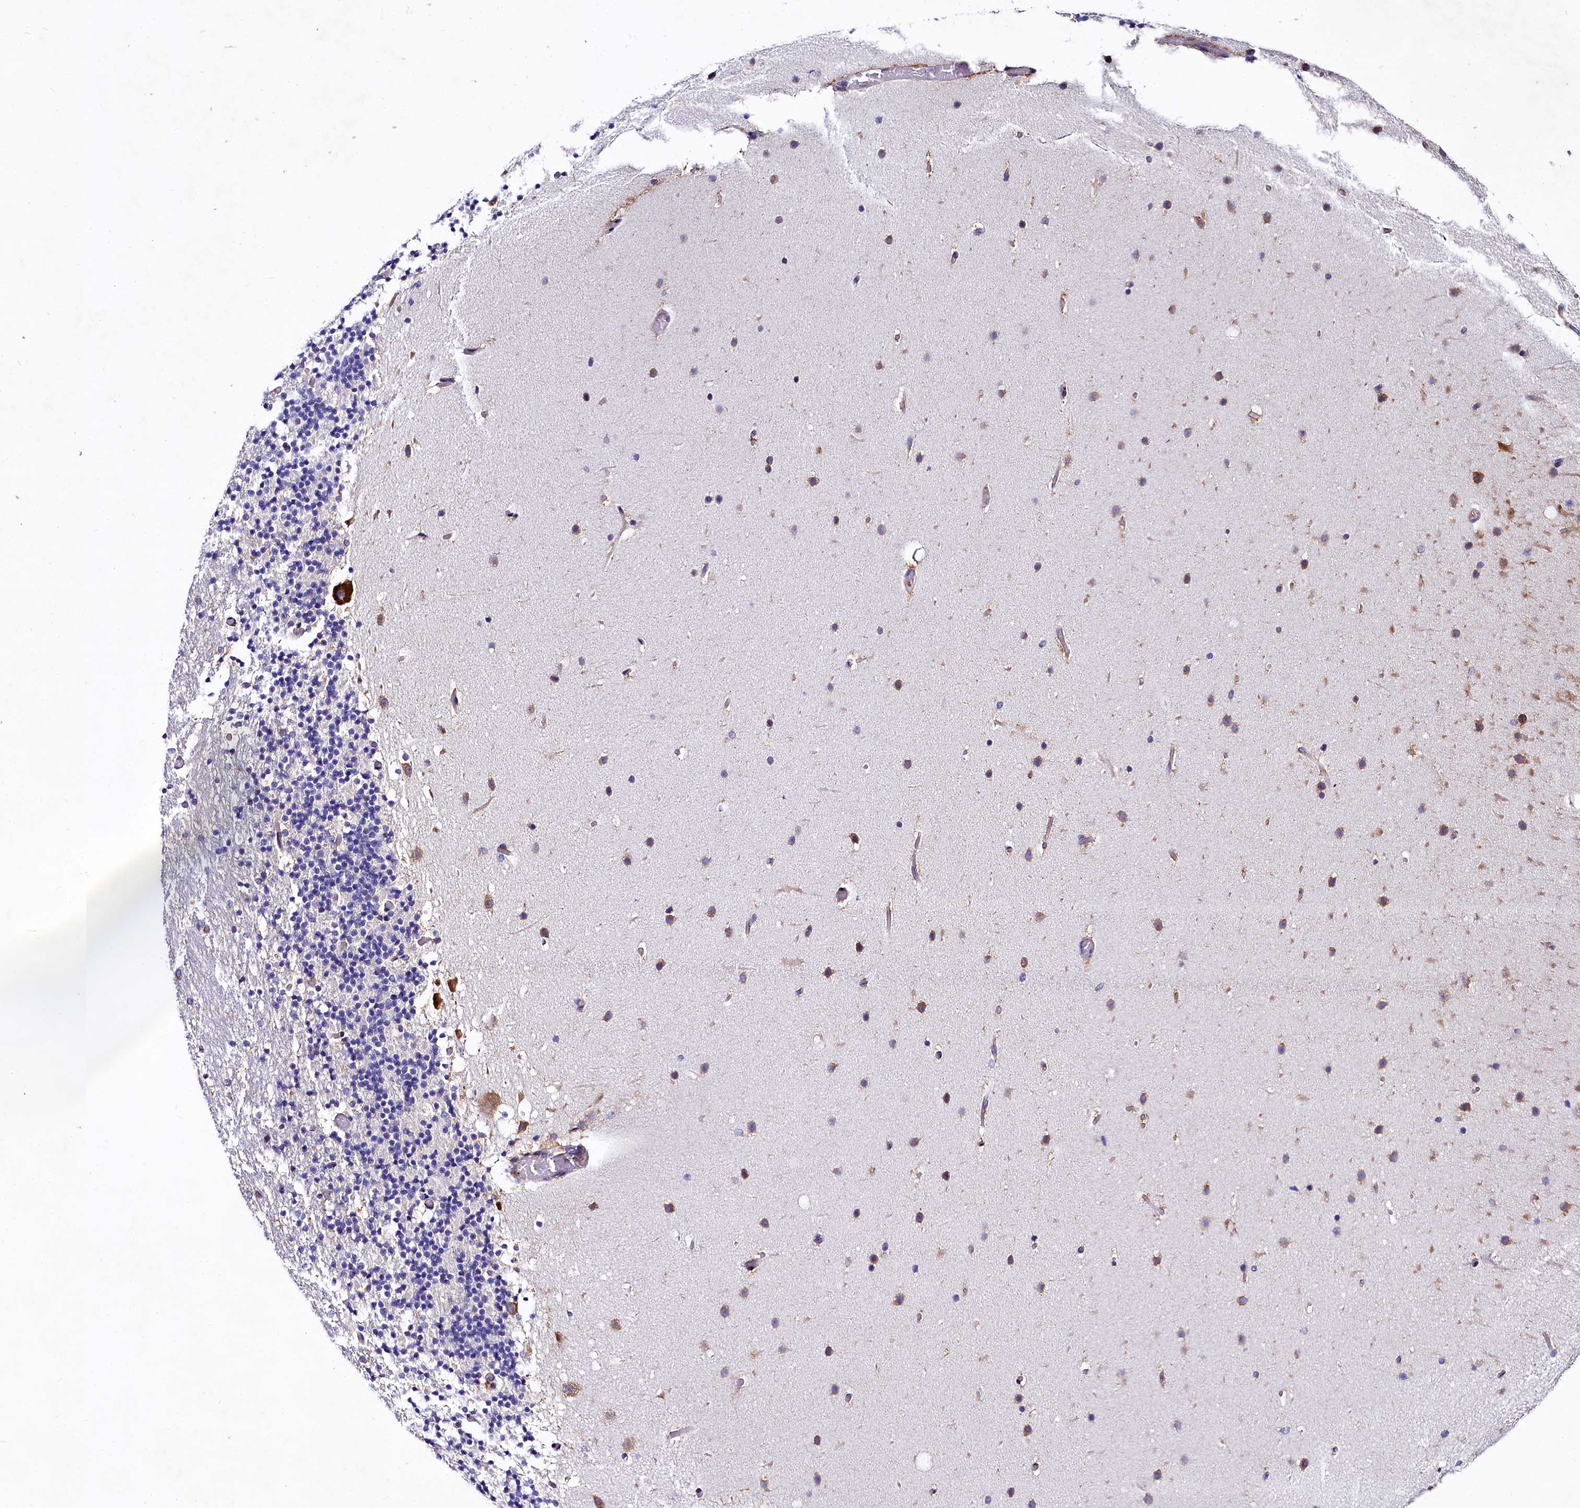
{"staining": {"intensity": "negative", "quantity": "none", "location": "none"}, "tissue": "cerebellum", "cell_type": "Cells in granular layer", "image_type": "normal", "snomed": [{"axis": "morphology", "description": "Normal tissue, NOS"}, {"axis": "topography", "description": "Cerebellum"}], "caption": "Immunohistochemistry (IHC) histopathology image of normal cerebellum: human cerebellum stained with DAB (3,3'-diaminobenzidine) exhibits no significant protein staining in cells in granular layer.", "gene": "QARS1", "patient": {"sex": "male", "age": 57}}